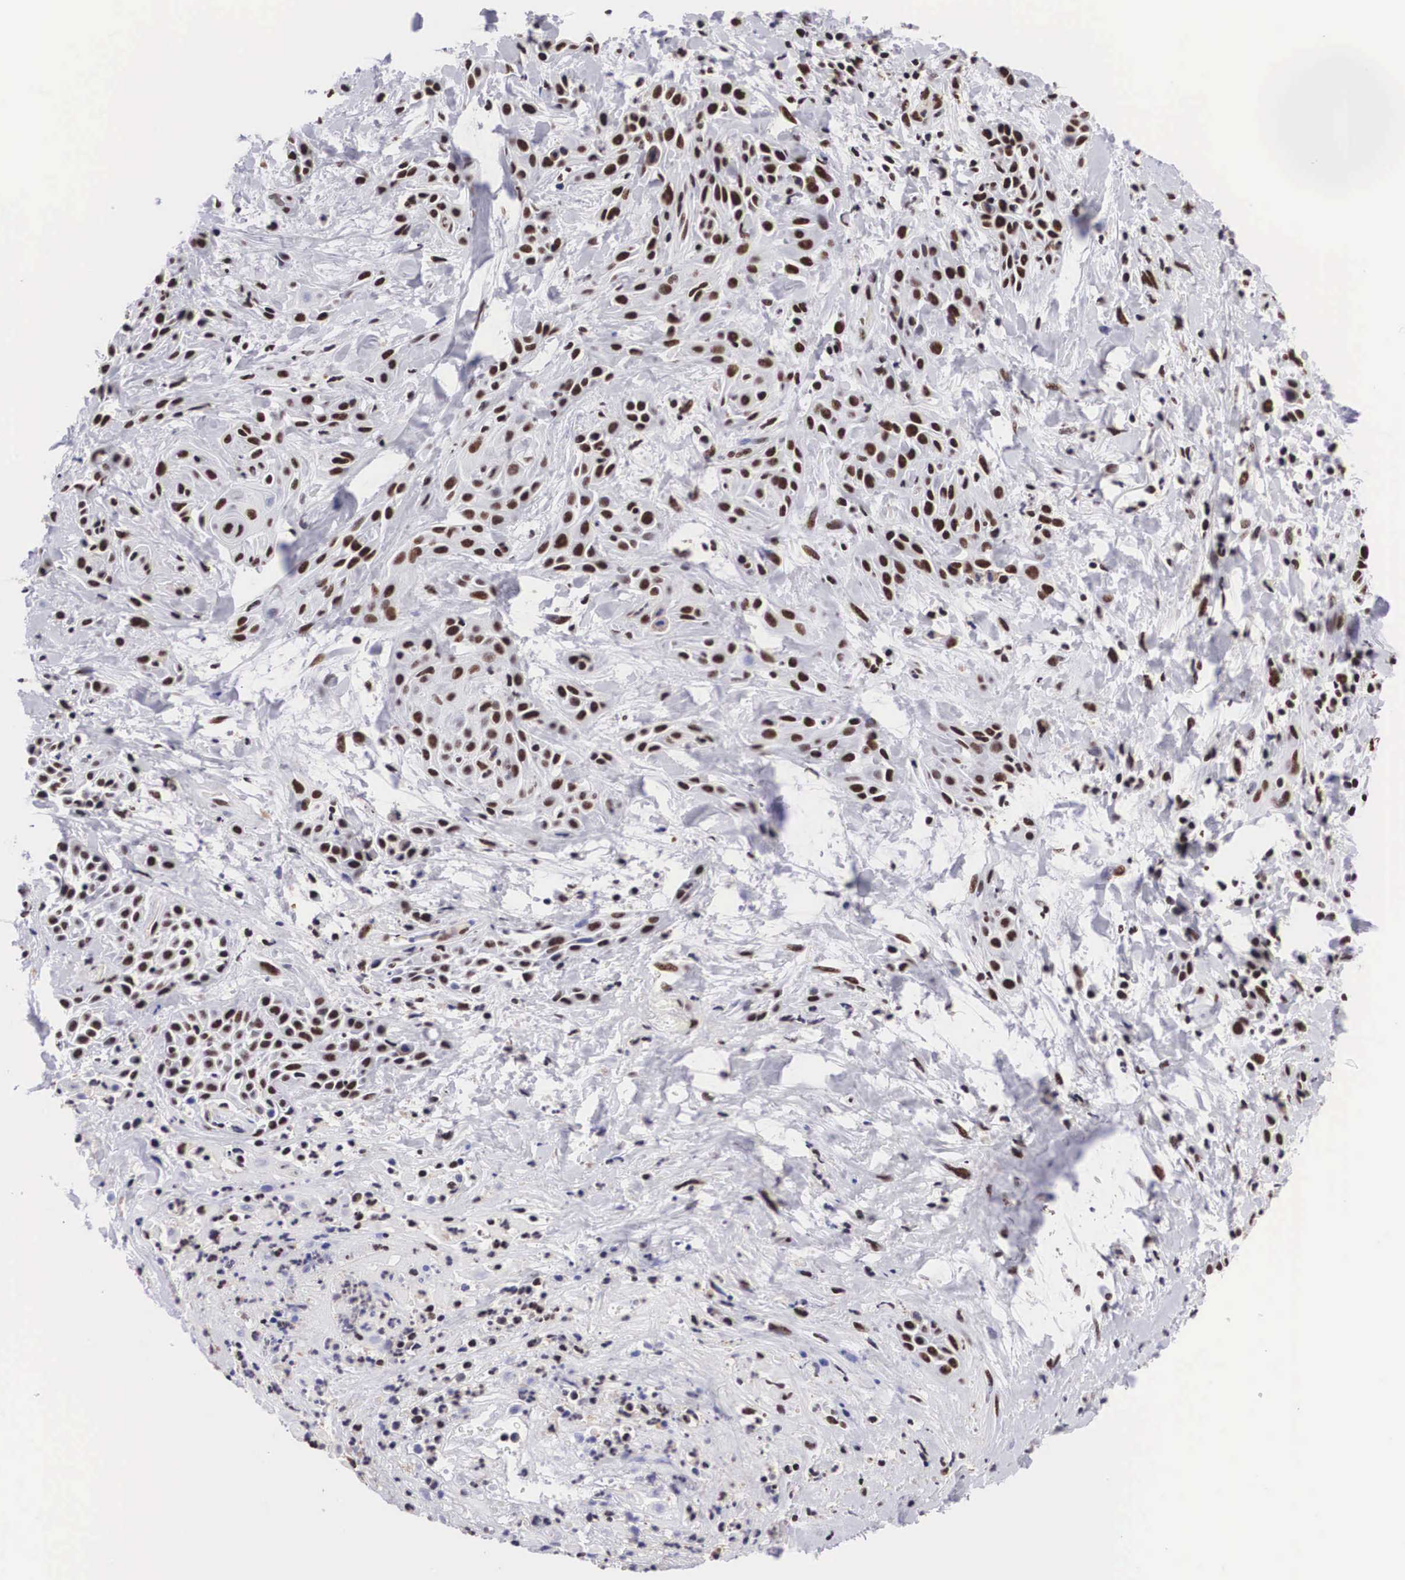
{"staining": {"intensity": "moderate", "quantity": ">75%", "location": "nuclear"}, "tissue": "skin cancer", "cell_type": "Tumor cells", "image_type": "cancer", "snomed": [{"axis": "morphology", "description": "Squamous cell carcinoma, NOS"}, {"axis": "topography", "description": "Skin"}, {"axis": "topography", "description": "Anal"}], "caption": "Immunohistochemical staining of human skin squamous cell carcinoma shows medium levels of moderate nuclear protein positivity in about >75% of tumor cells.", "gene": "SF3A1", "patient": {"sex": "male", "age": 64}}